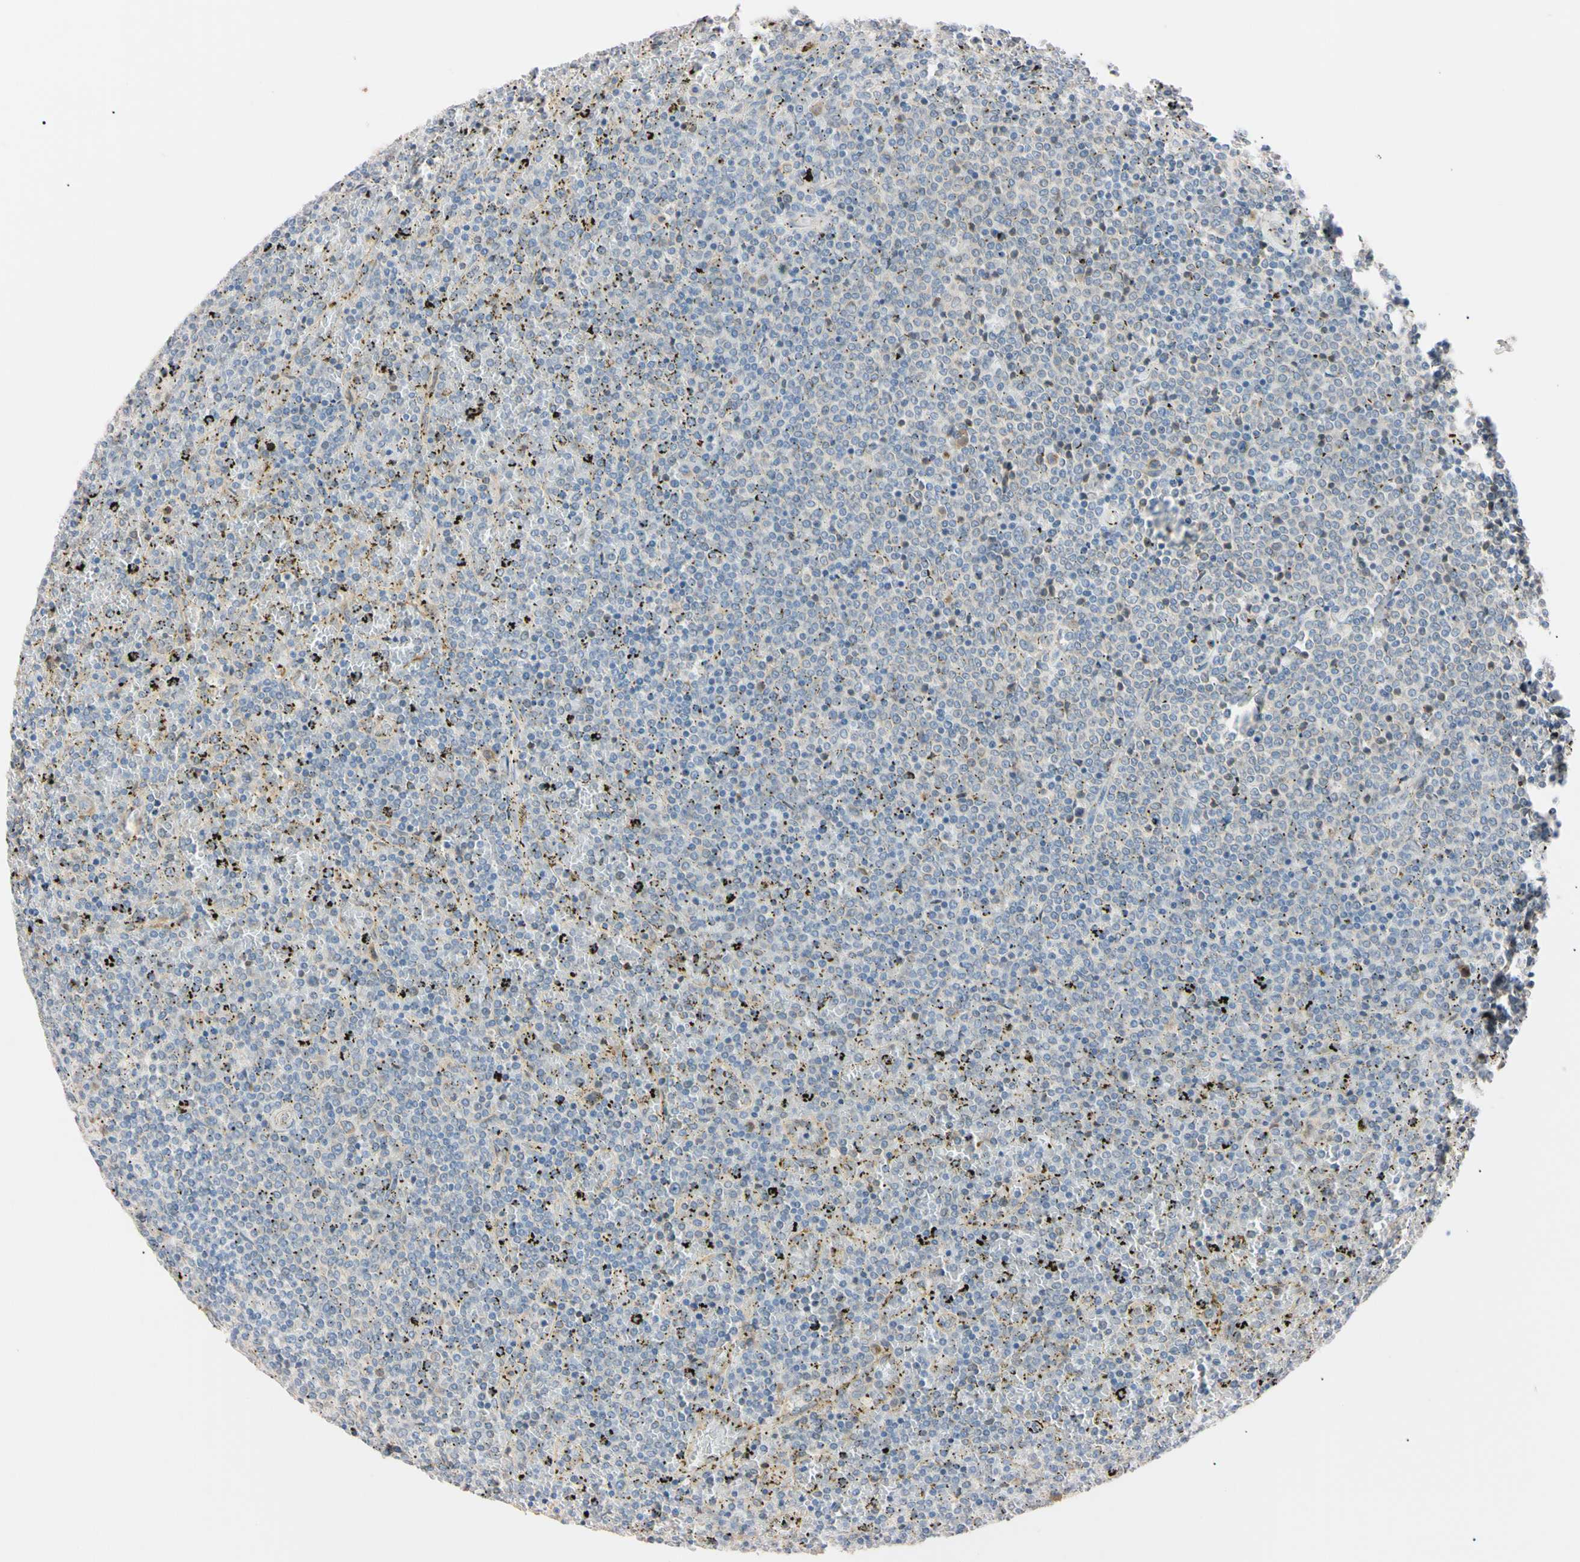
{"staining": {"intensity": "negative", "quantity": "none", "location": "none"}, "tissue": "lymphoma", "cell_type": "Tumor cells", "image_type": "cancer", "snomed": [{"axis": "morphology", "description": "Malignant lymphoma, non-Hodgkin's type, Low grade"}, {"axis": "topography", "description": "Spleen"}], "caption": "Human lymphoma stained for a protein using IHC demonstrates no expression in tumor cells.", "gene": "IER3IP1", "patient": {"sex": "female", "age": 77}}